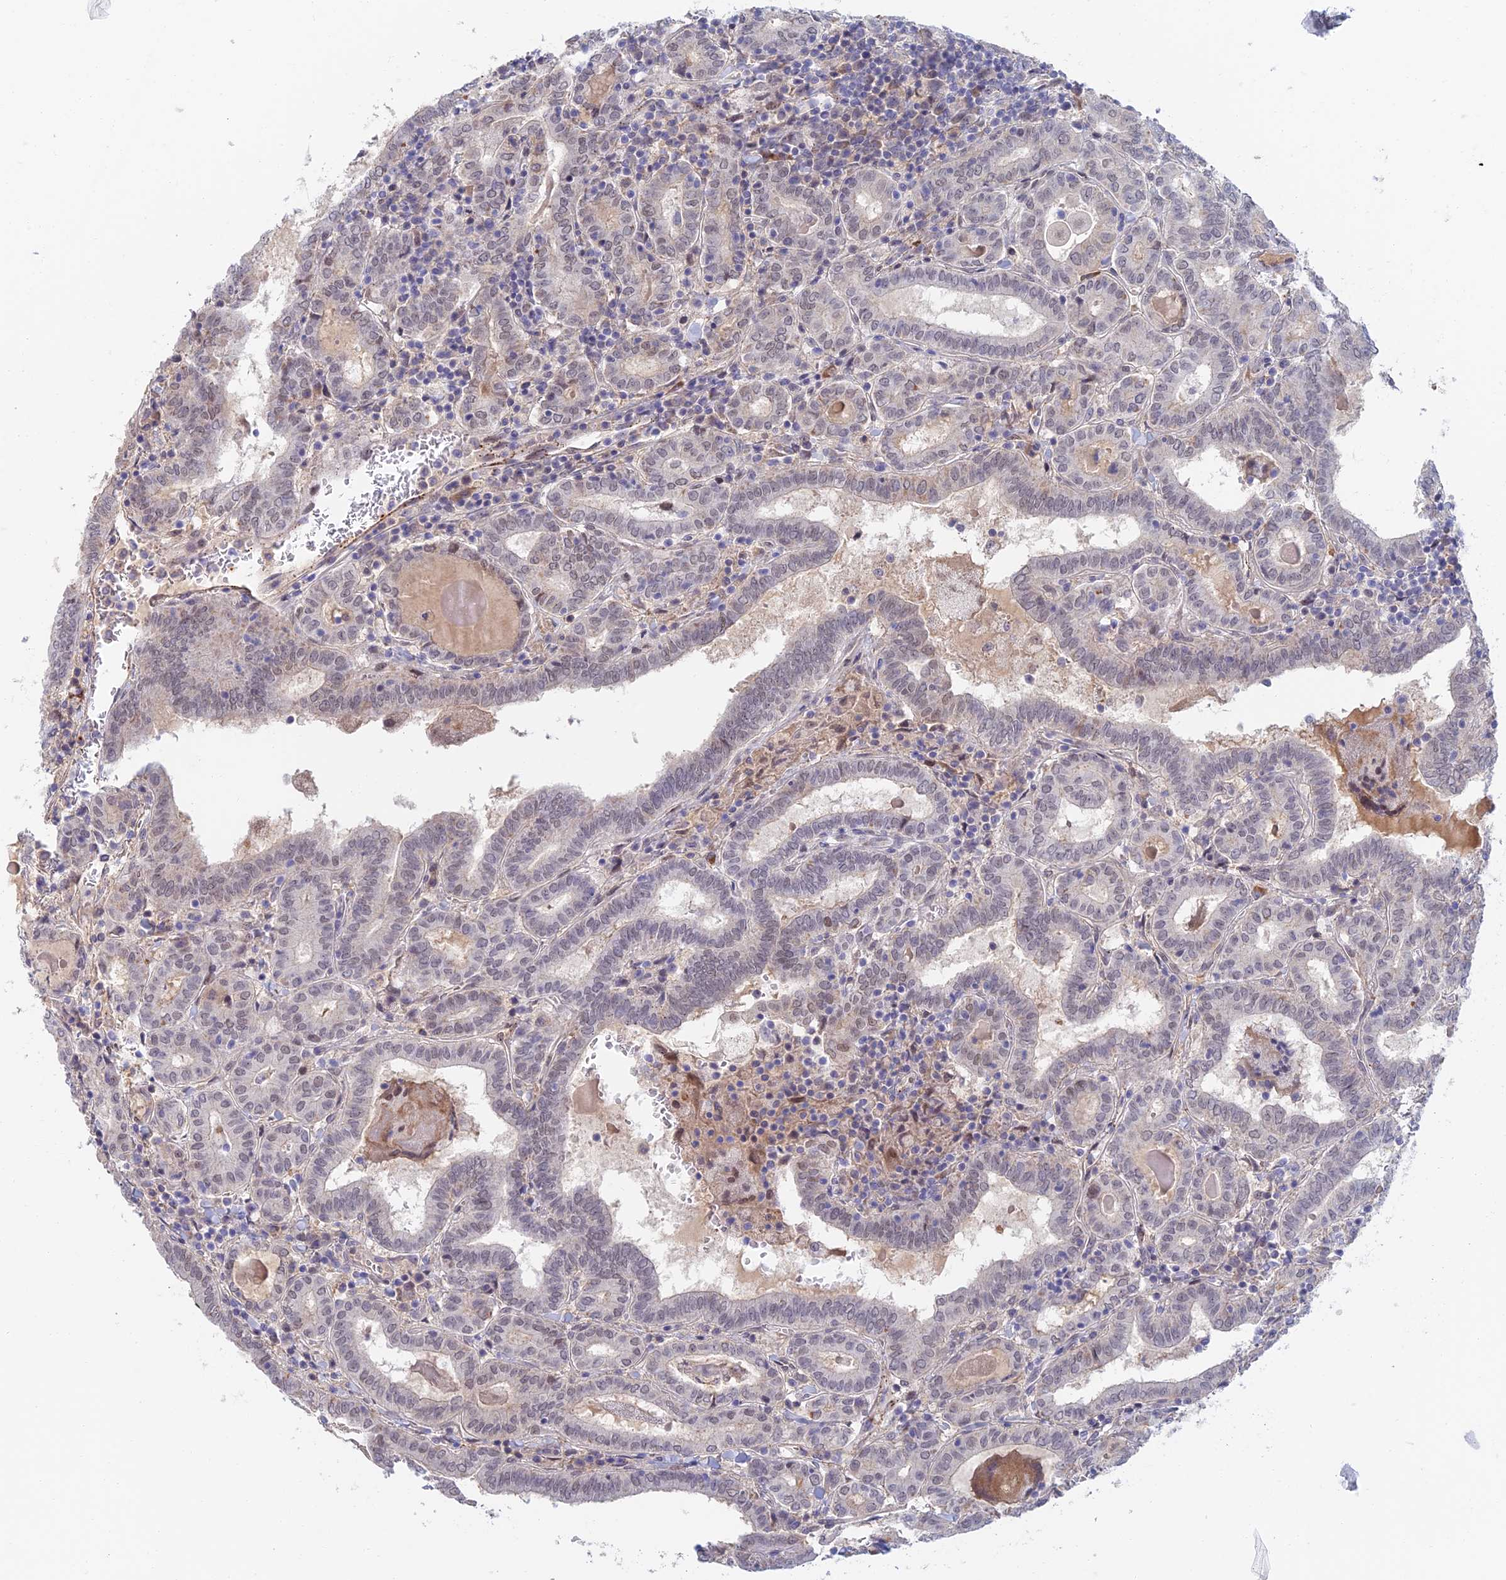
{"staining": {"intensity": "weak", "quantity": "<25%", "location": "nuclear"}, "tissue": "thyroid cancer", "cell_type": "Tumor cells", "image_type": "cancer", "snomed": [{"axis": "morphology", "description": "Papillary adenocarcinoma, NOS"}, {"axis": "topography", "description": "Thyroid gland"}], "caption": "This is an immunohistochemistry (IHC) image of human thyroid papillary adenocarcinoma. There is no expression in tumor cells.", "gene": "ZUP1", "patient": {"sex": "female", "age": 72}}